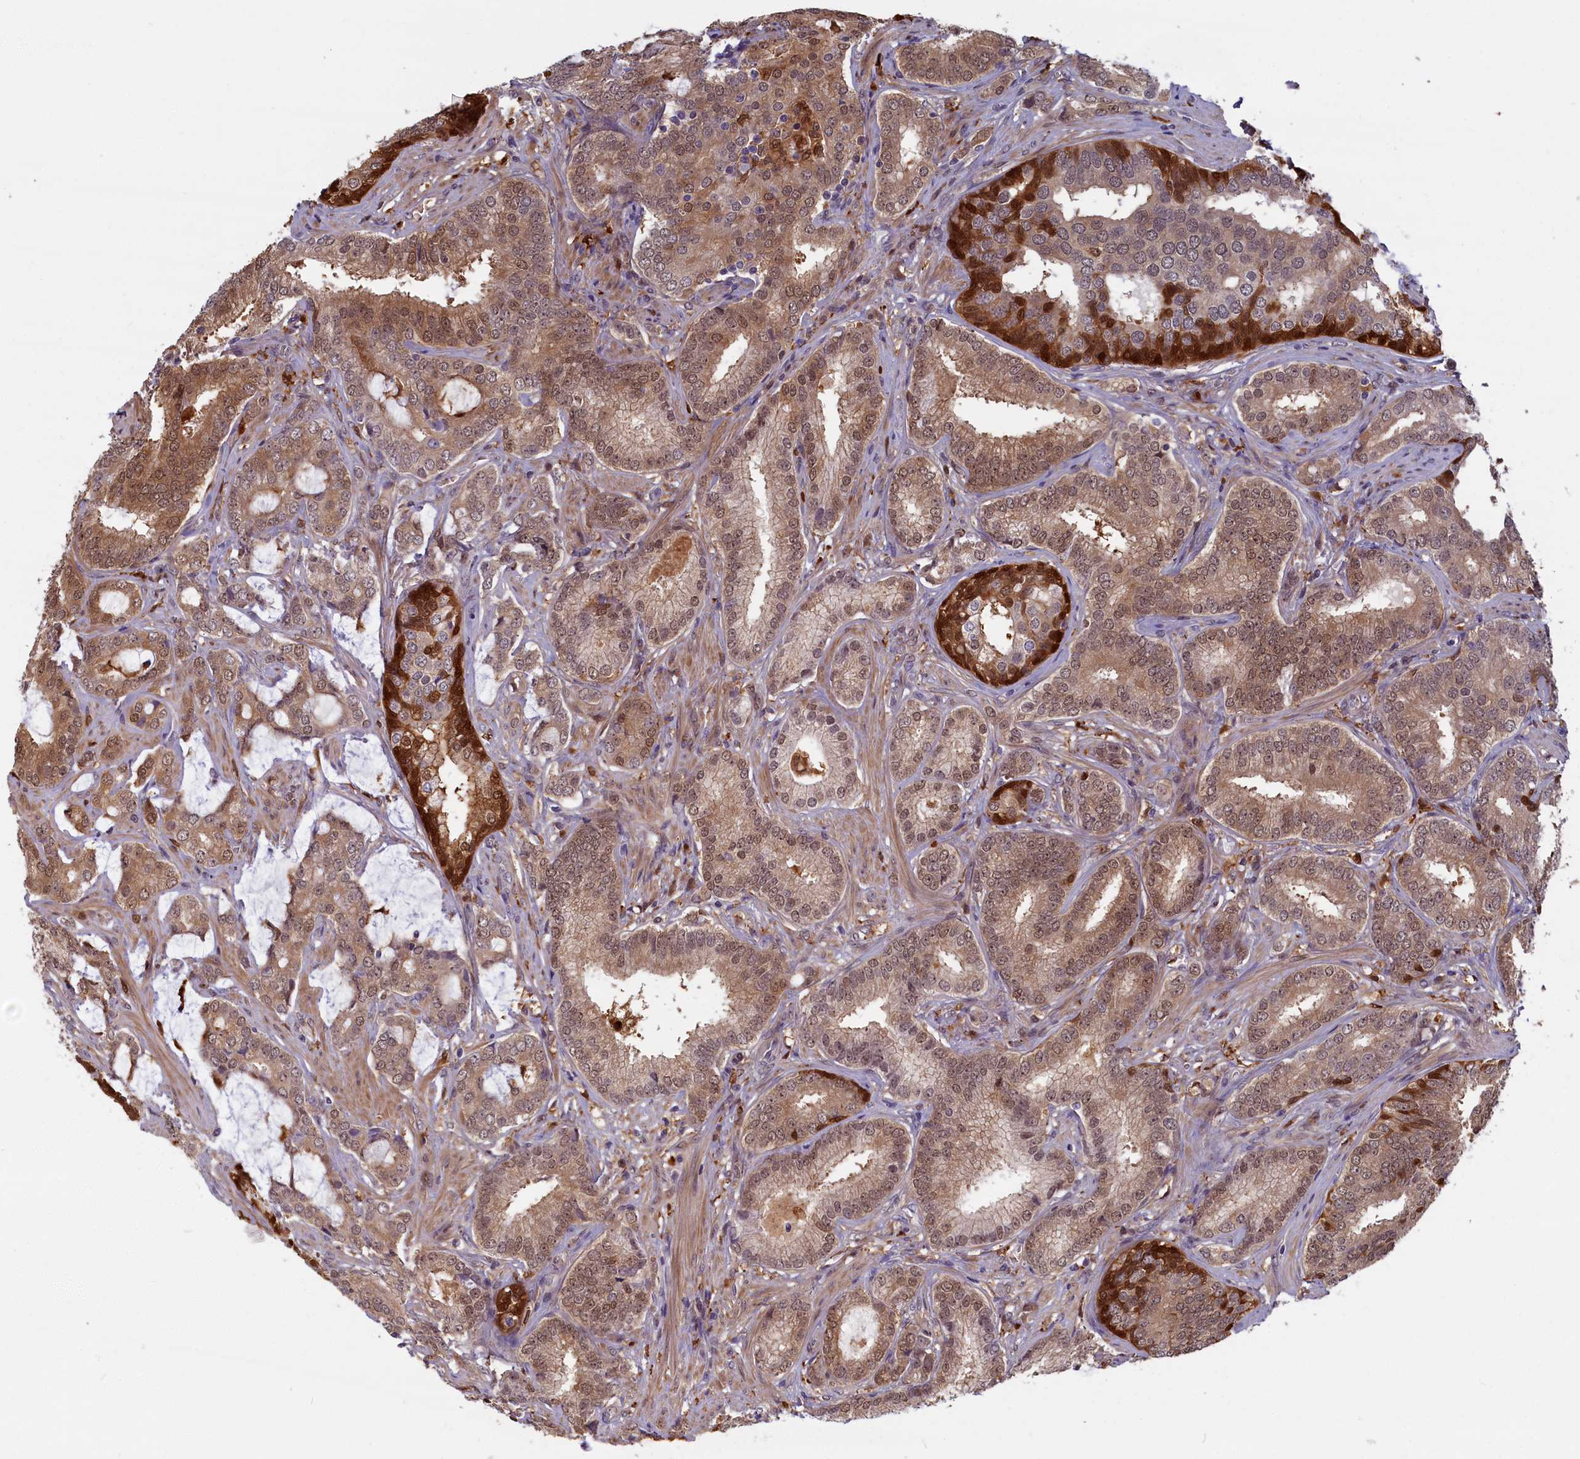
{"staining": {"intensity": "weak", "quantity": ">75%", "location": "cytoplasmic/membranous,nuclear"}, "tissue": "prostate cancer", "cell_type": "Tumor cells", "image_type": "cancer", "snomed": [{"axis": "morphology", "description": "Adenocarcinoma, High grade"}, {"axis": "topography", "description": "Prostate"}], "caption": "This image reveals immunohistochemistry (IHC) staining of human prostate cancer, with low weak cytoplasmic/membranous and nuclear staining in about >75% of tumor cells.", "gene": "BLVRB", "patient": {"sex": "male", "age": 63}}